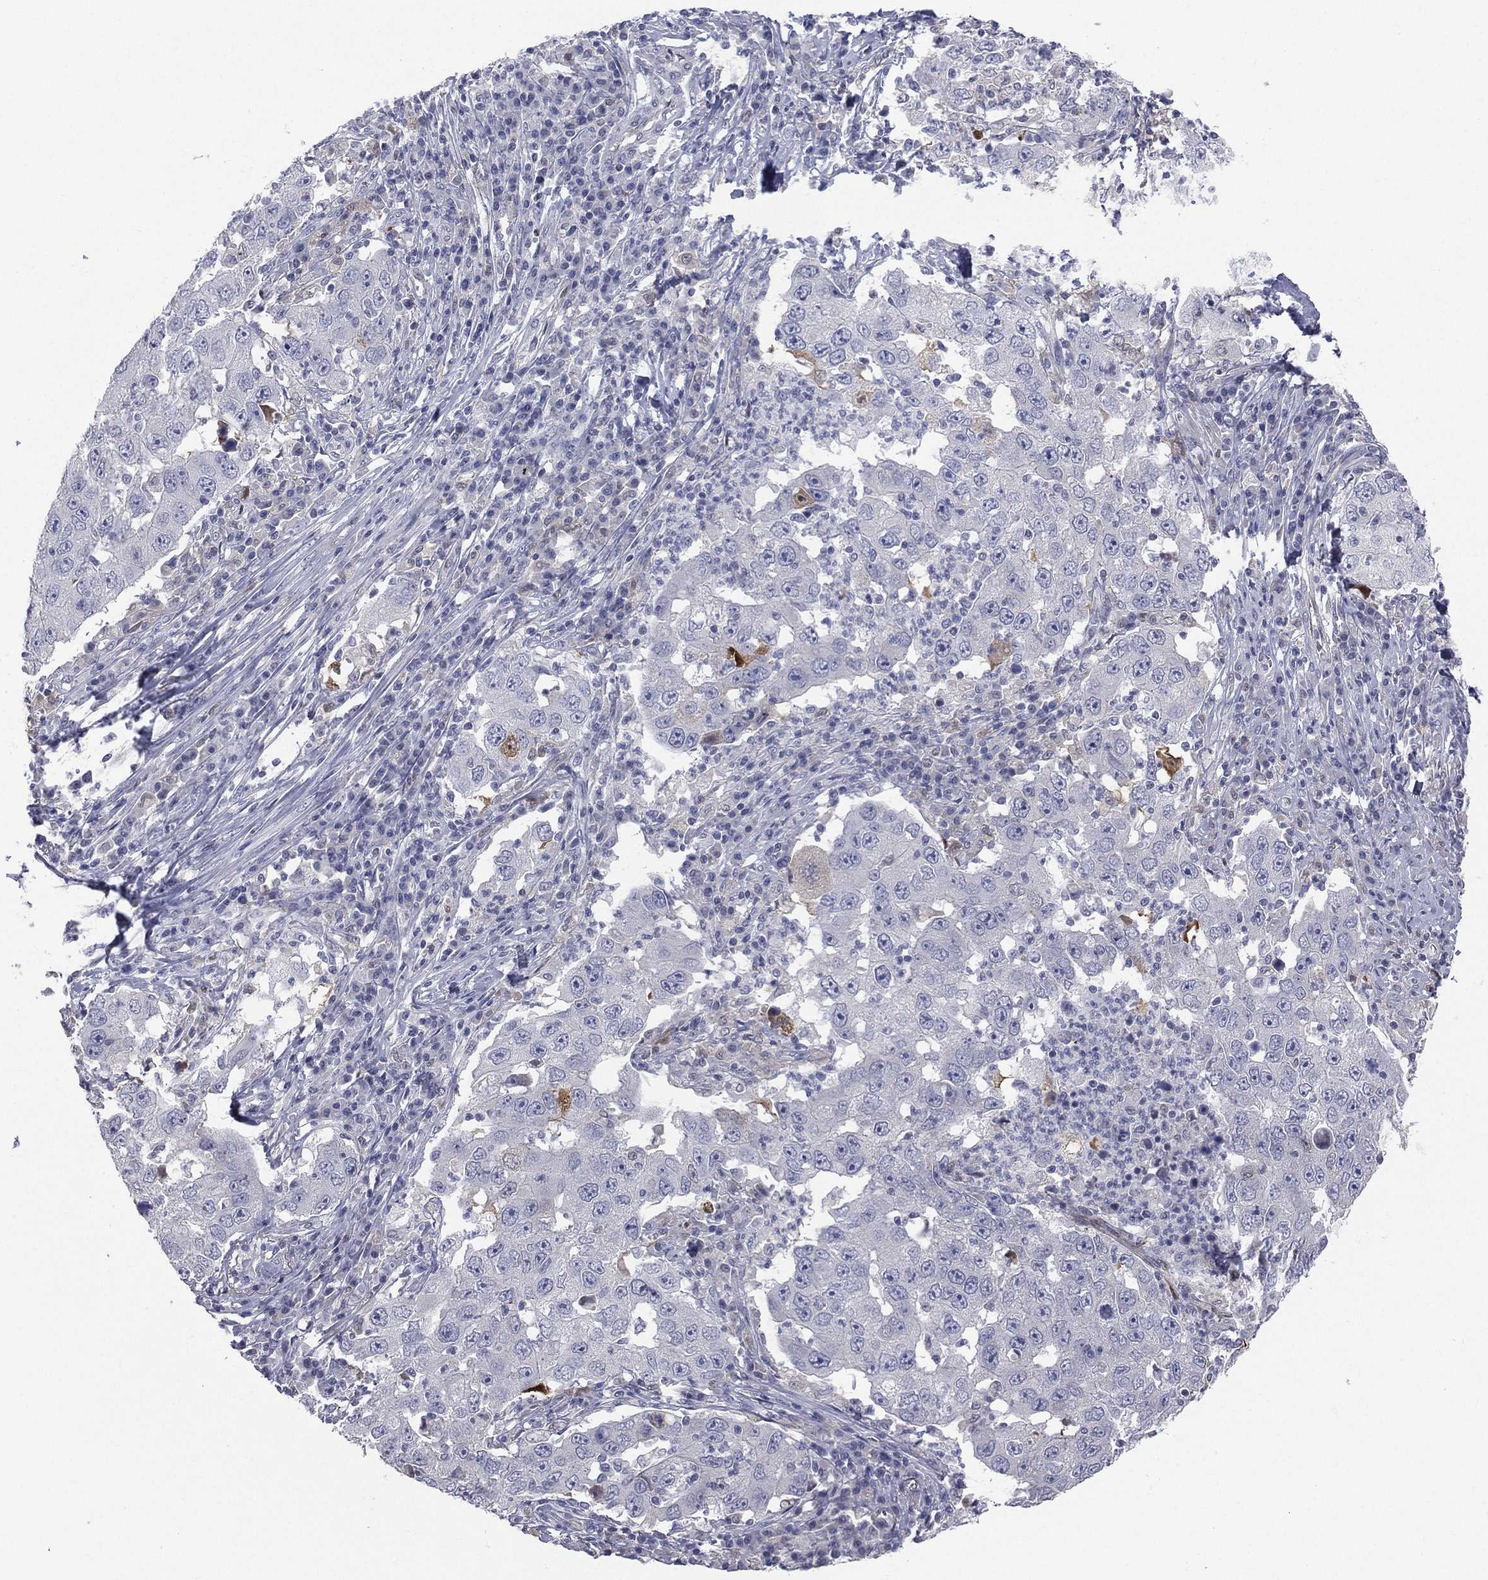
{"staining": {"intensity": "moderate", "quantity": "<25%", "location": "cytoplasmic/membranous"}, "tissue": "lung cancer", "cell_type": "Tumor cells", "image_type": "cancer", "snomed": [{"axis": "morphology", "description": "Adenocarcinoma, NOS"}, {"axis": "topography", "description": "Lung"}], "caption": "This image exhibits immunohistochemistry staining of human adenocarcinoma (lung), with low moderate cytoplasmic/membranous expression in approximately <25% of tumor cells.", "gene": "DMKN", "patient": {"sex": "male", "age": 73}}